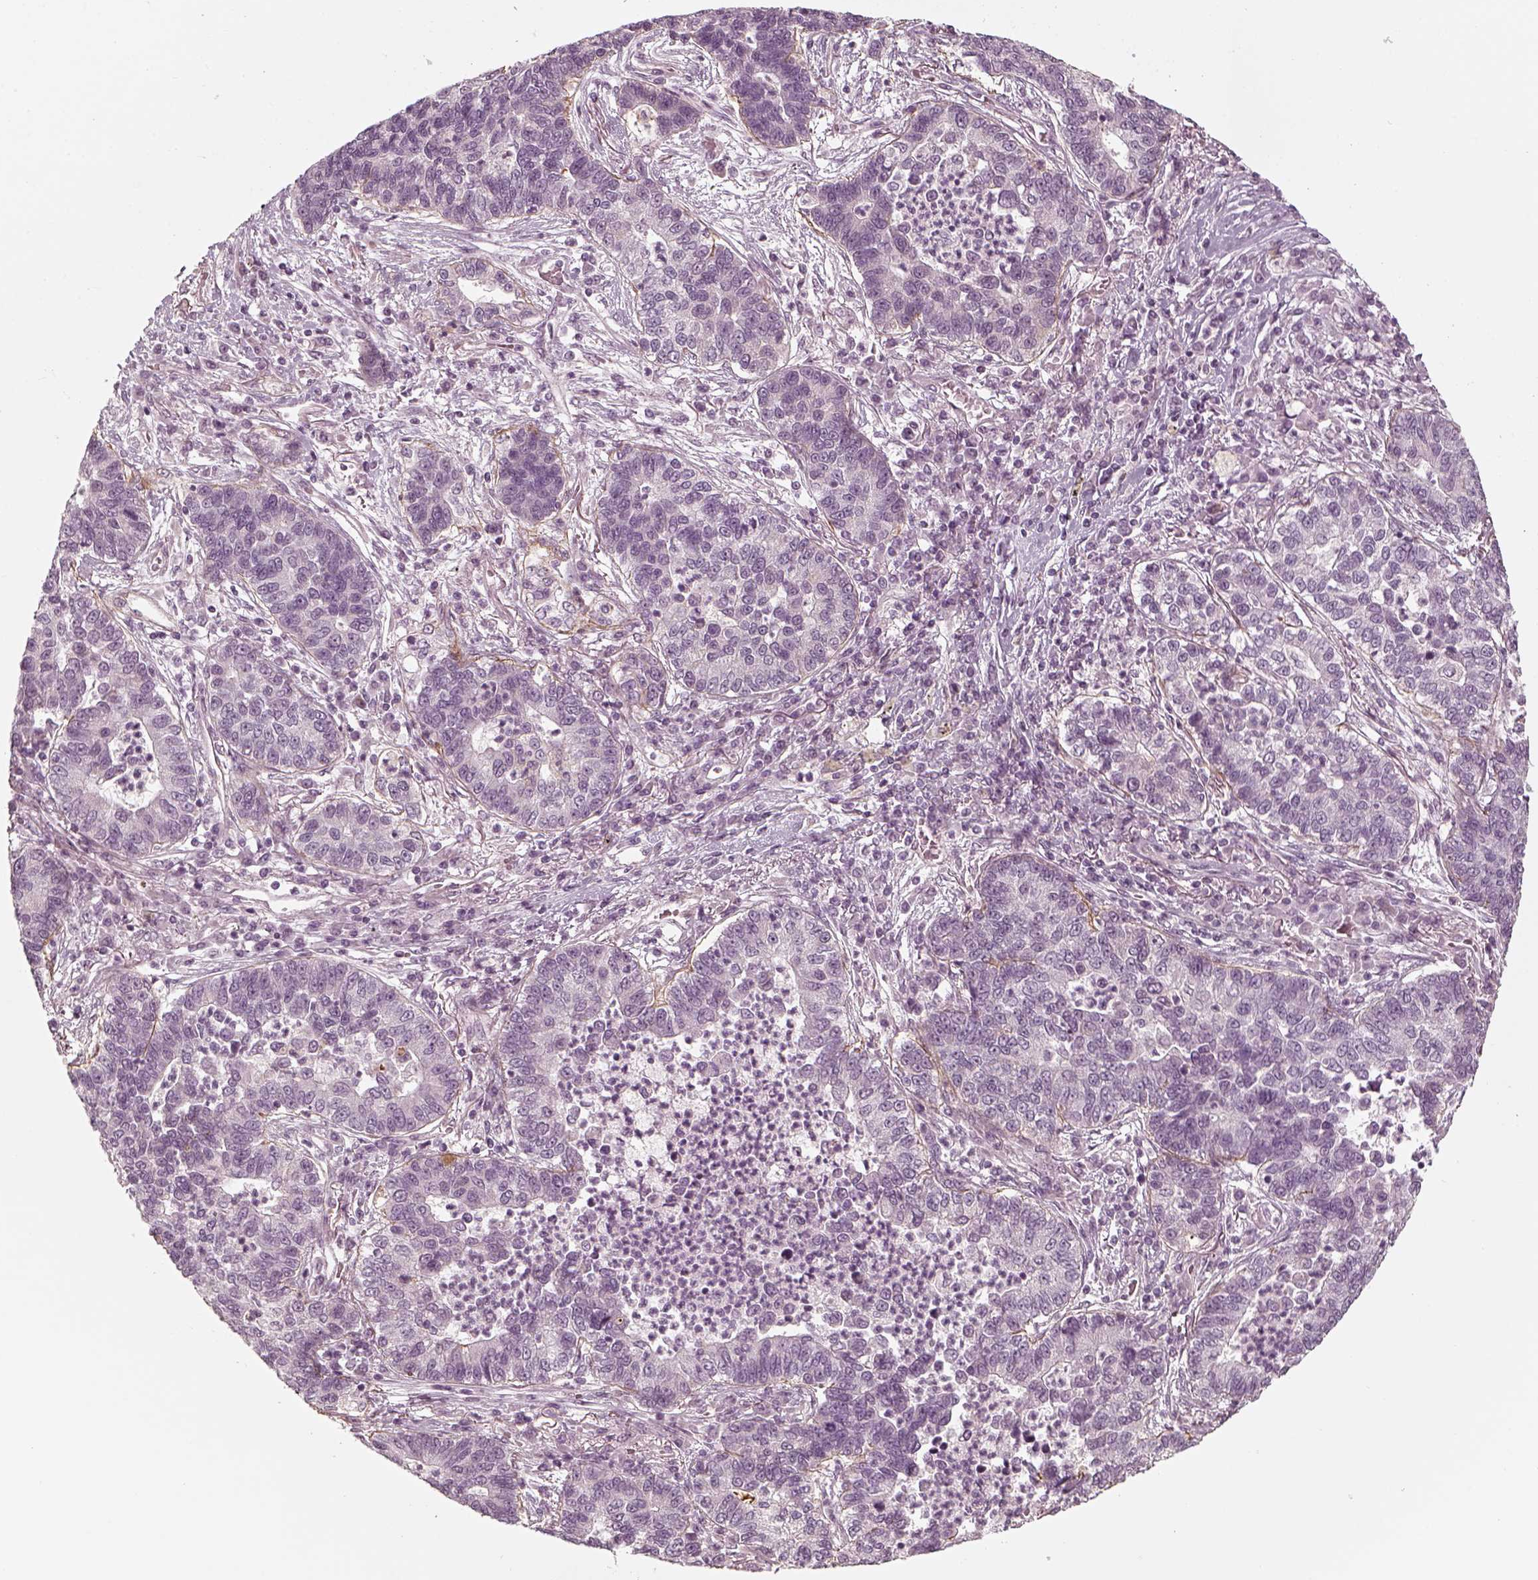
{"staining": {"intensity": "negative", "quantity": "none", "location": "none"}, "tissue": "lung cancer", "cell_type": "Tumor cells", "image_type": "cancer", "snomed": [{"axis": "morphology", "description": "Adenocarcinoma, NOS"}, {"axis": "topography", "description": "Lung"}], "caption": "An IHC histopathology image of lung cancer (adenocarcinoma) is shown. There is no staining in tumor cells of lung cancer (adenocarcinoma).", "gene": "LAMB2", "patient": {"sex": "female", "age": 57}}